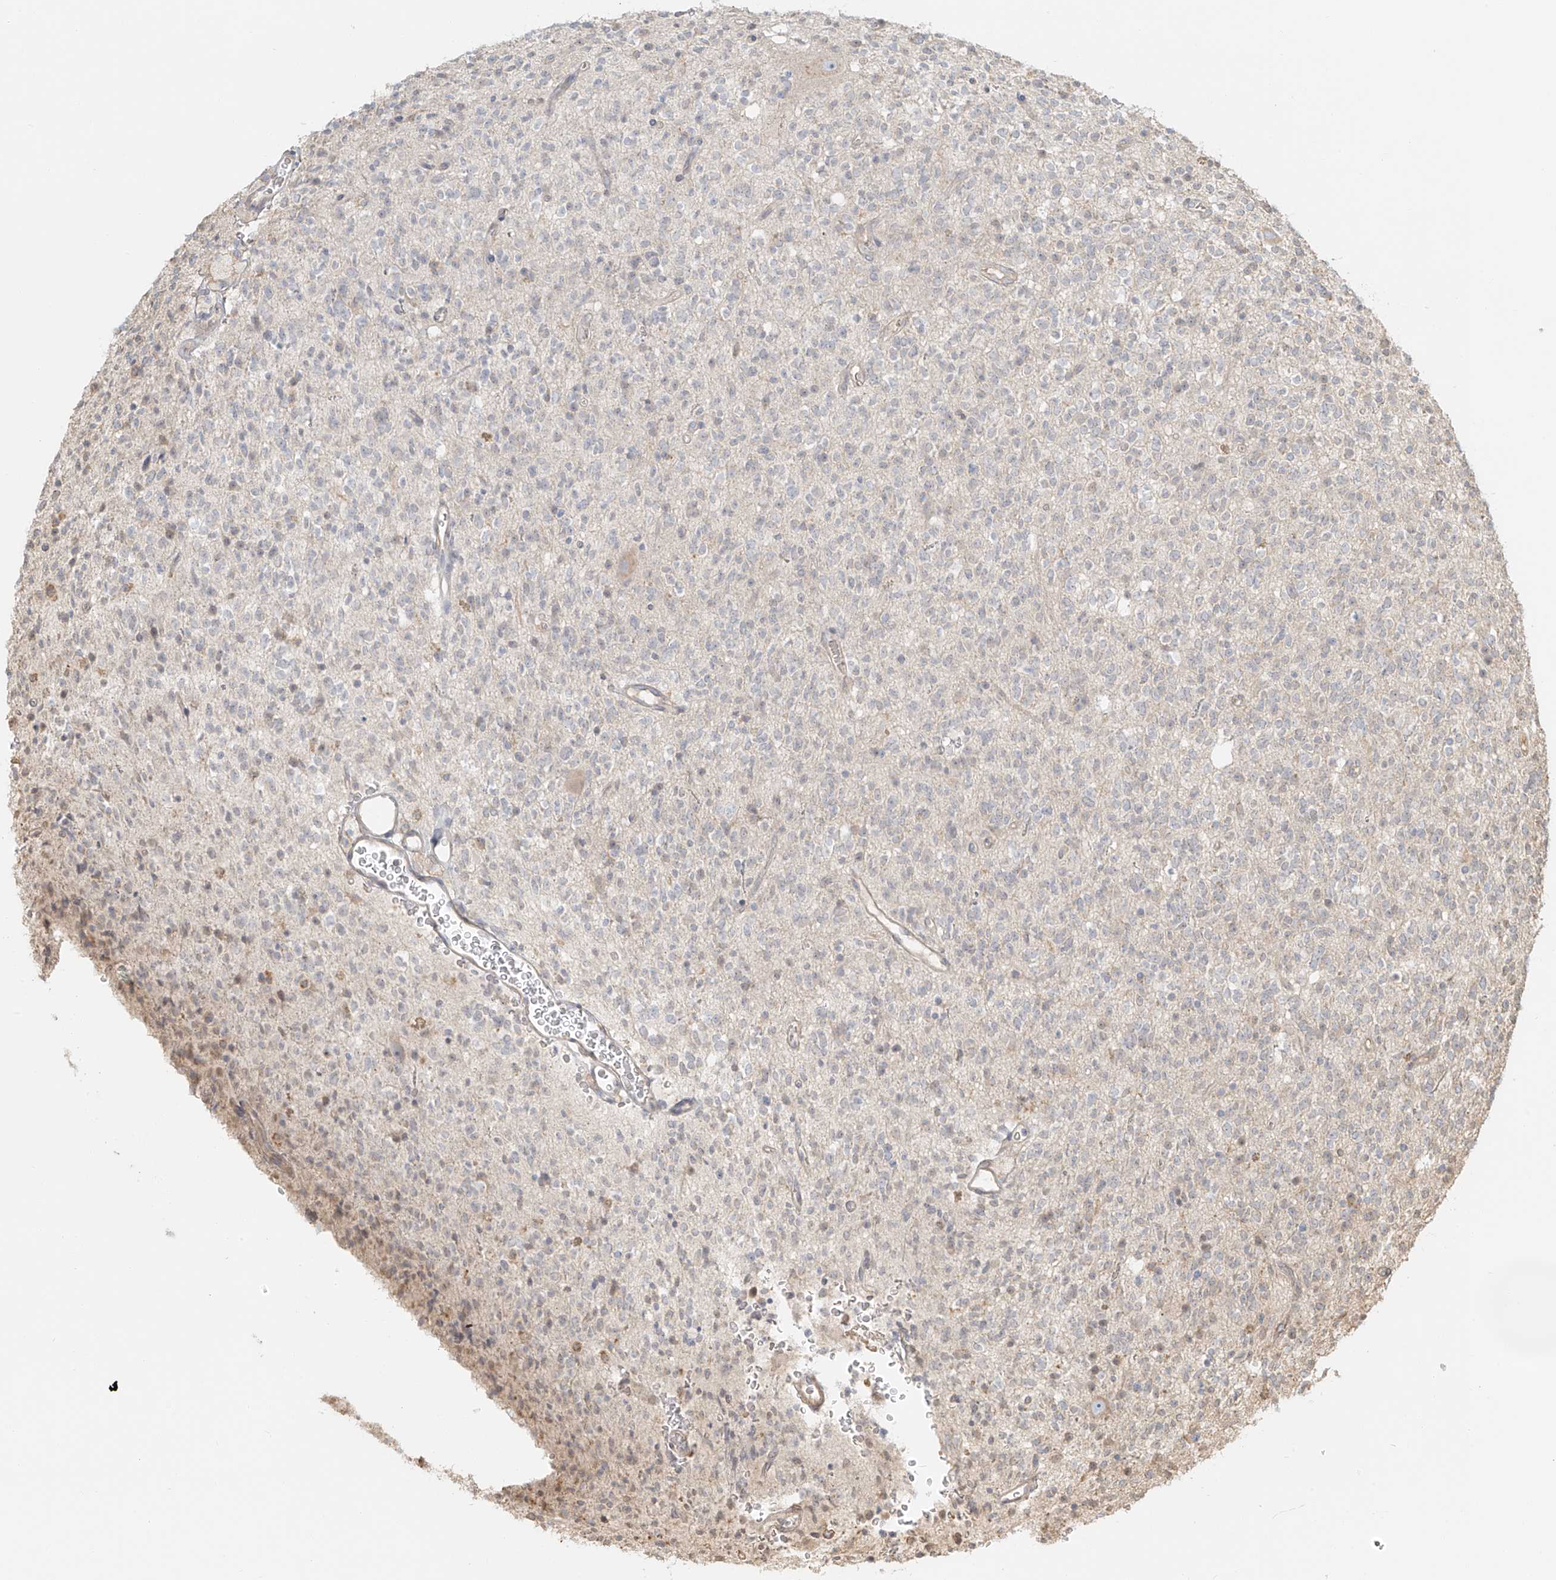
{"staining": {"intensity": "negative", "quantity": "none", "location": "none"}, "tissue": "glioma", "cell_type": "Tumor cells", "image_type": "cancer", "snomed": [{"axis": "morphology", "description": "Glioma, malignant, High grade"}, {"axis": "topography", "description": "Brain"}], "caption": "DAB (3,3'-diaminobenzidine) immunohistochemical staining of malignant glioma (high-grade) exhibits no significant staining in tumor cells.", "gene": "UPK1B", "patient": {"sex": "male", "age": 34}}